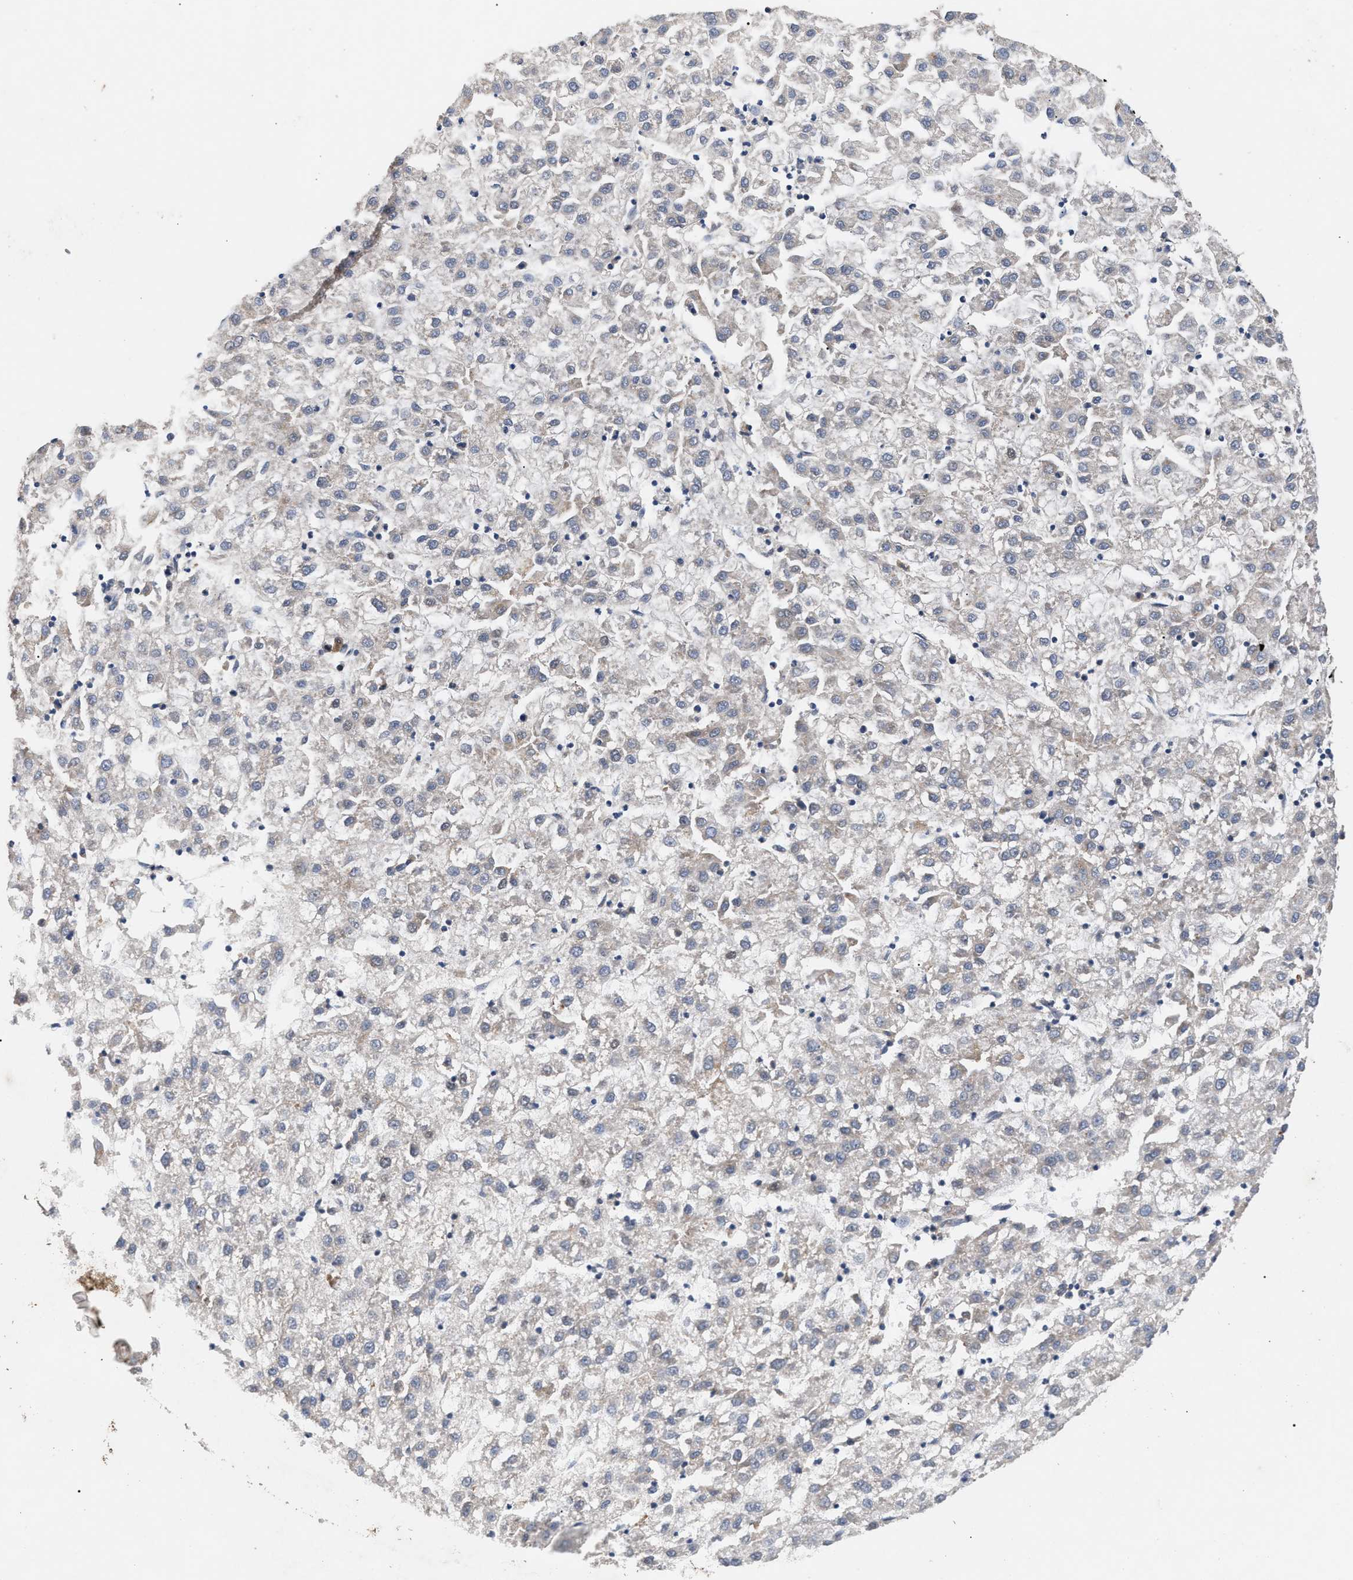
{"staining": {"intensity": "negative", "quantity": "none", "location": "none"}, "tissue": "liver cancer", "cell_type": "Tumor cells", "image_type": "cancer", "snomed": [{"axis": "morphology", "description": "Carcinoma, Hepatocellular, NOS"}, {"axis": "topography", "description": "Liver"}], "caption": "A high-resolution histopathology image shows IHC staining of liver hepatocellular carcinoma, which demonstrates no significant expression in tumor cells.", "gene": "MKNK2", "patient": {"sex": "male", "age": 72}}